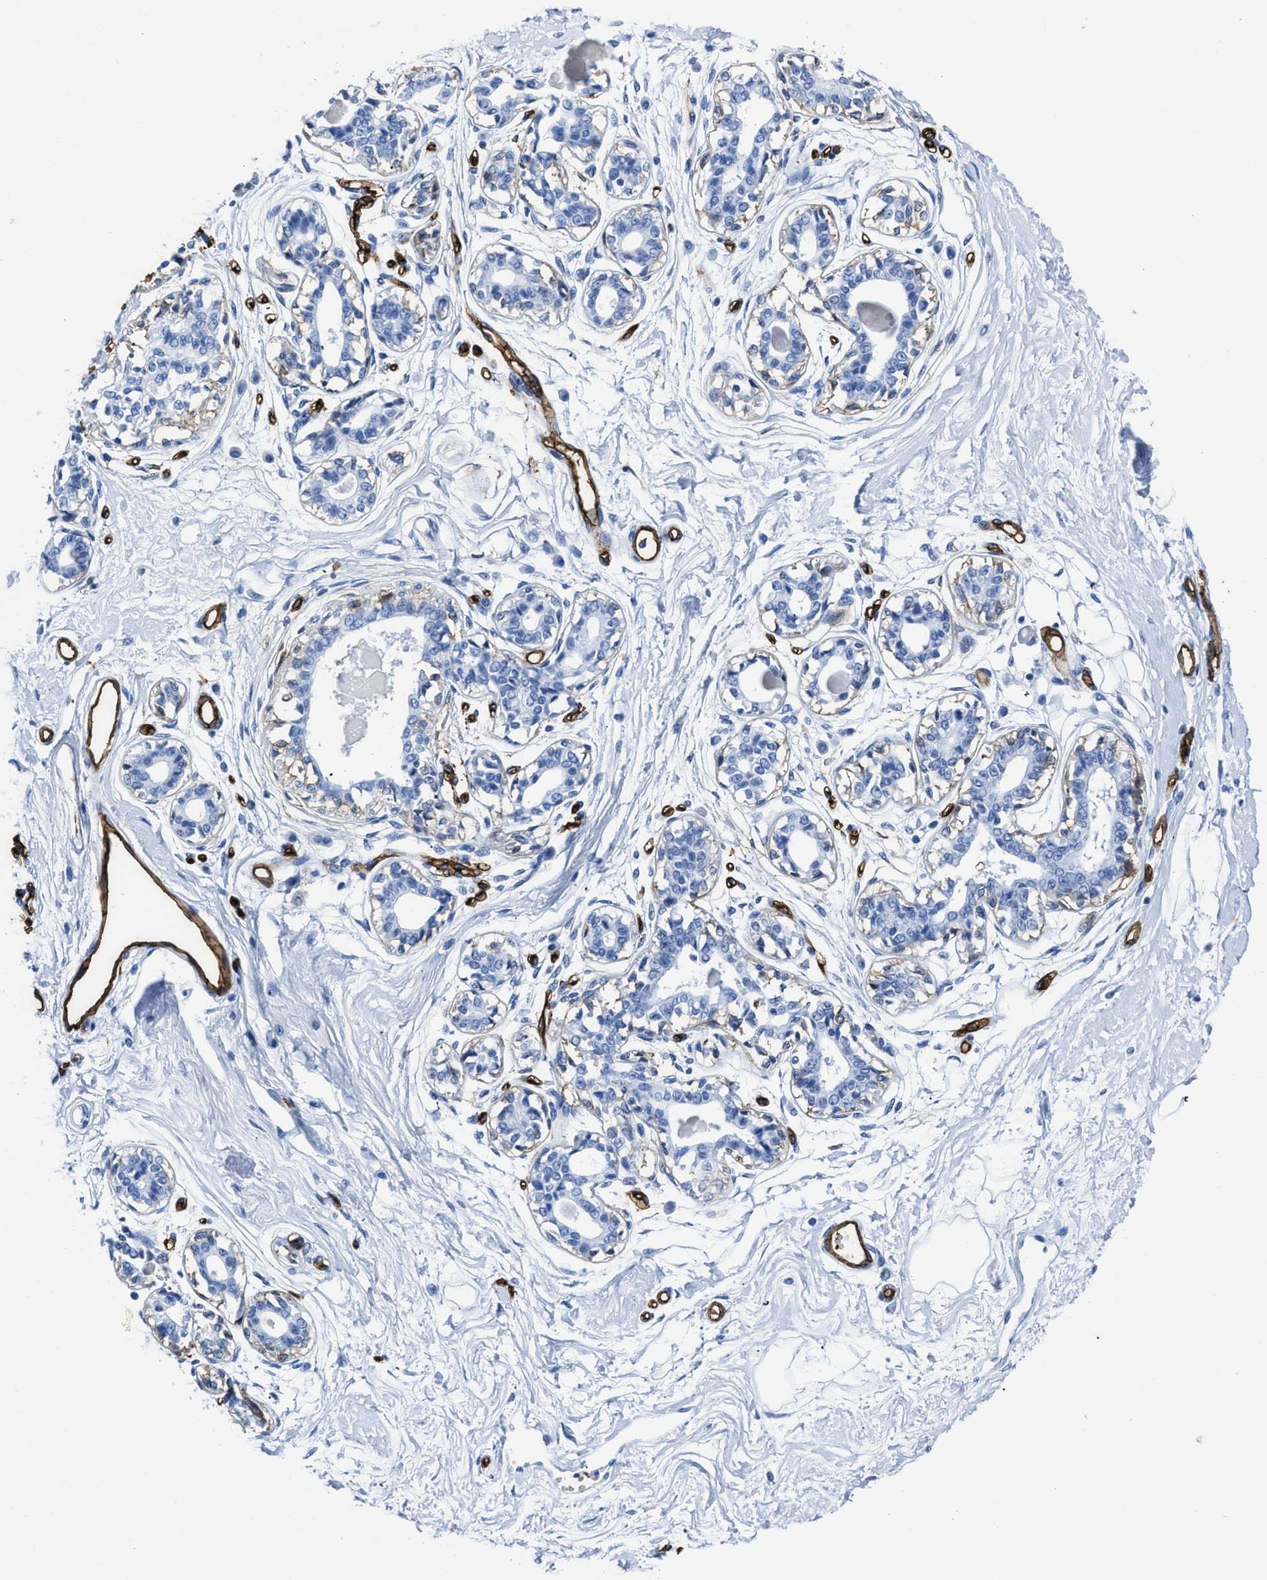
{"staining": {"intensity": "negative", "quantity": "none", "location": "none"}, "tissue": "breast", "cell_type": "Adipocytes", "image_type": "normal", "snomed": [{"axis": "morphology", "description": "Normal tissue, NOS"}, {"axis": "topography", "description": "Breast"}], "caption": "An immunohistochemistry (IHC) micrograph of unremarkable breast is shown. There is no staining in adipocytes of breast.", "gene": "AQP1", "patient": {"sex": "female", "age": 45}}